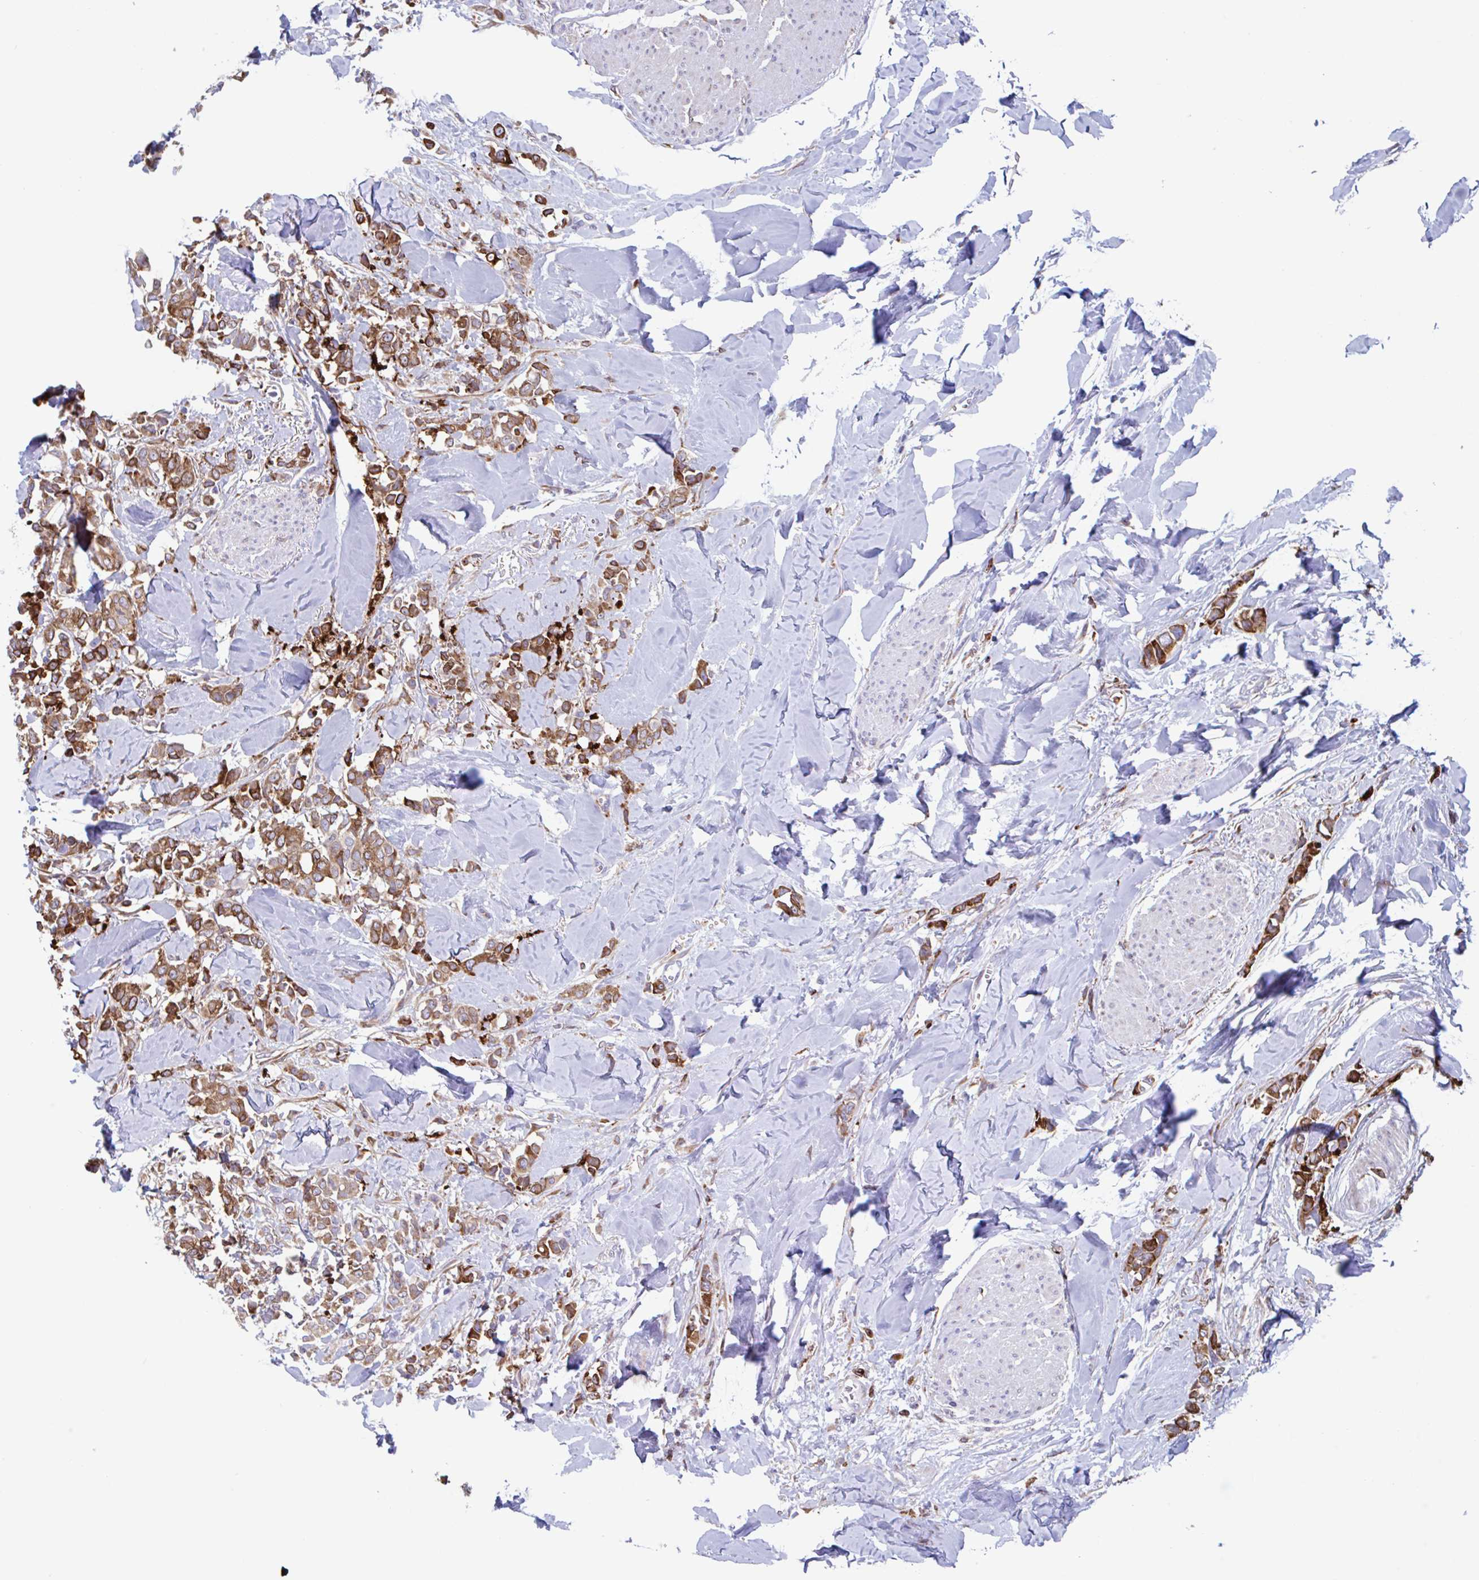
{"staining": {"intensity": "moderate", "quantity": ">75%", "location": "cytoplasmic/membranous"}, "tissue": "breast cancer", "cell_type": "Tumor cells", "image_type": "cancer", "snomed": [{"axis": "morphology", "description": "Lobular carcinoma"}, {"axis": "topography", "description": "Breast"}], "caption": "High-magnification brightfield microscopy of breast lobular carcinoma stained with DAB (brown) and counterstained with hematoxylin (blue). tumor cells exhibit moderate cytoplasmic/membranous positivity is present in about>75% of cells.", "gene": "RFK", "patient": {"sex": "female", "age": 91}}